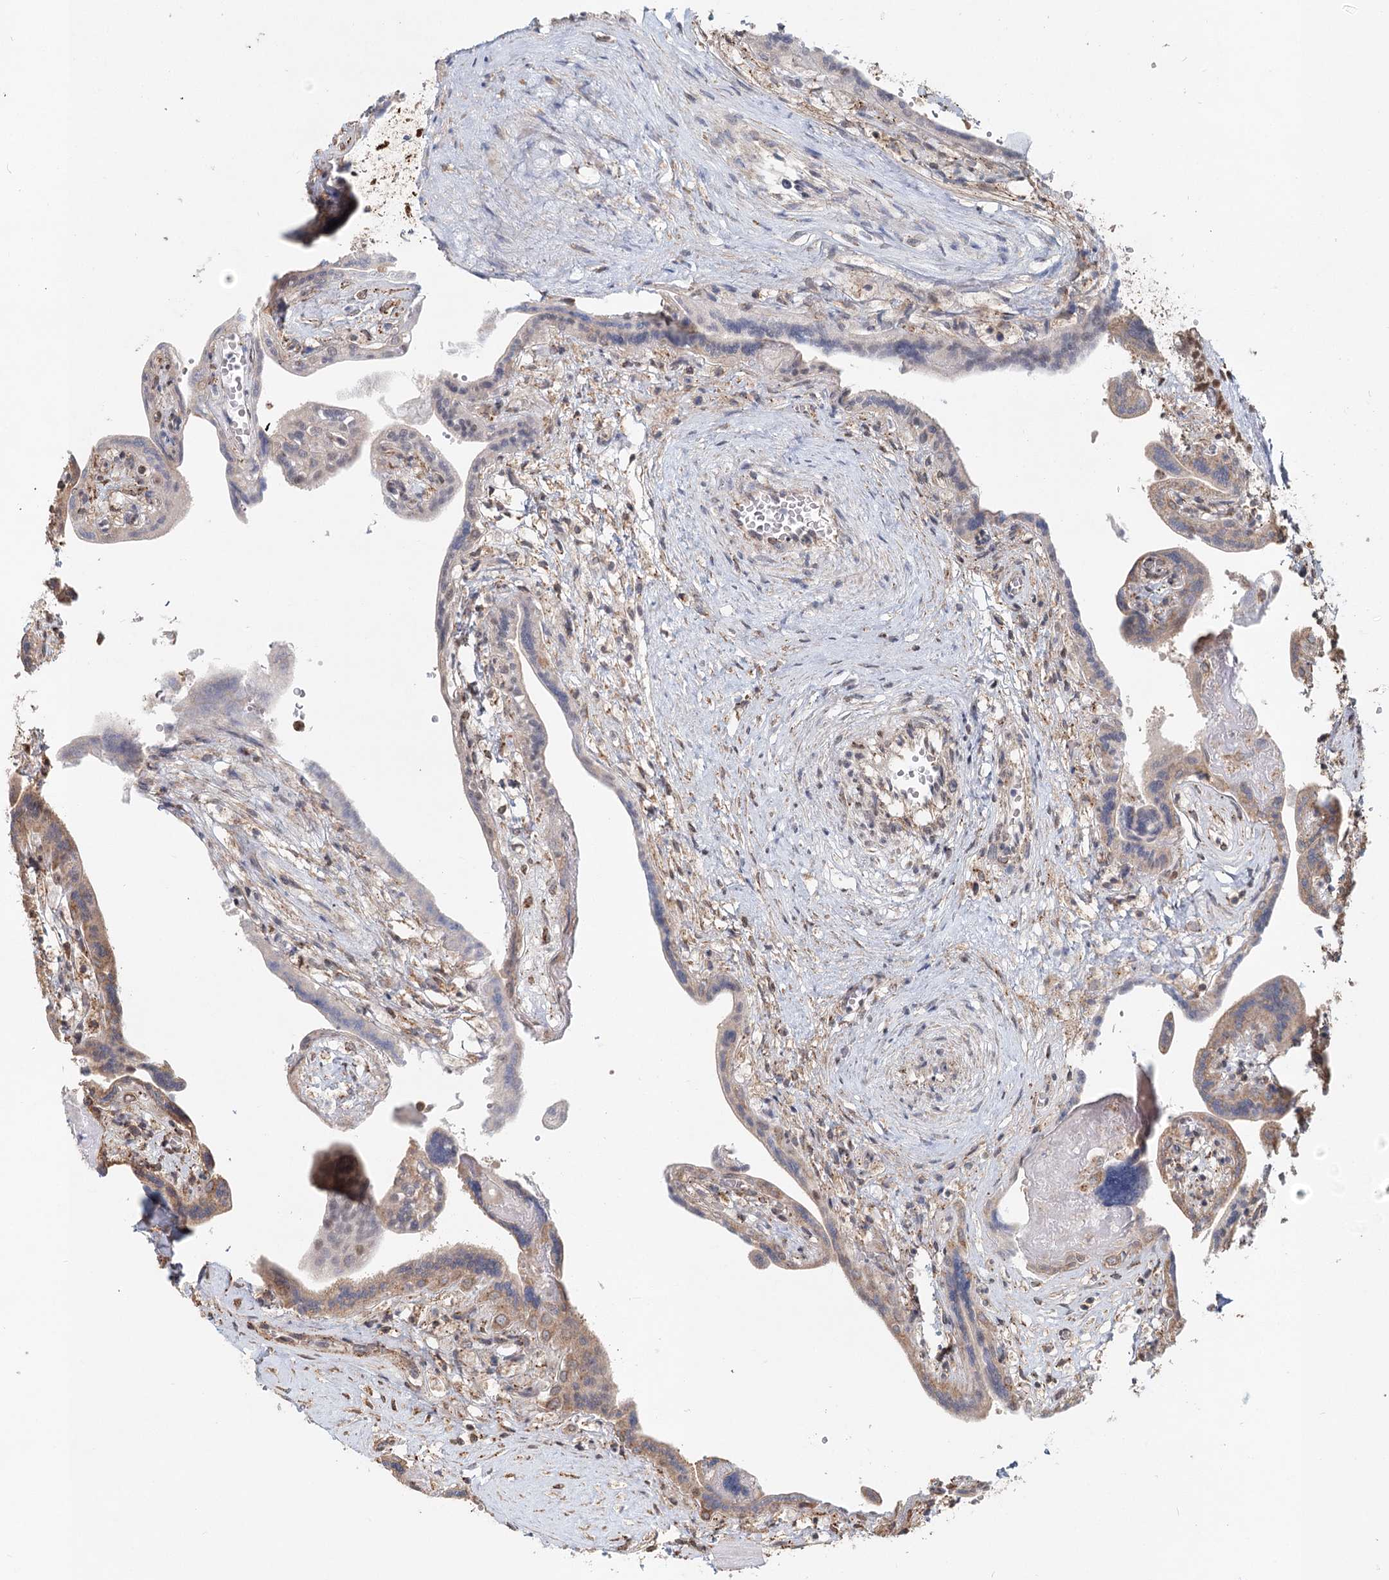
{"staining": {"intensity": "moderate", "quantity": ">75%", "location": "cytoplasmic/membranous,nuclear"}, "tissue": "placenta", "cell_type": "Trophoblastic cells", "image_type": "normal", "snomed": [{"axis": "morphology", "description": "Normal tissue, NOS"}, {"axis": "topography", "description": "Placenta"}], "caption": "Immunohistochemistry (DAB (3,3'-diaminobenzidine)) staining of benign human placenta reveals moderate cytoplasmic/membranous,nuclear protein staining in approximately >75% of trophoblastic cells.", "gene": "GPALPP1", "patient": {"sex": "female", "age": 37}}